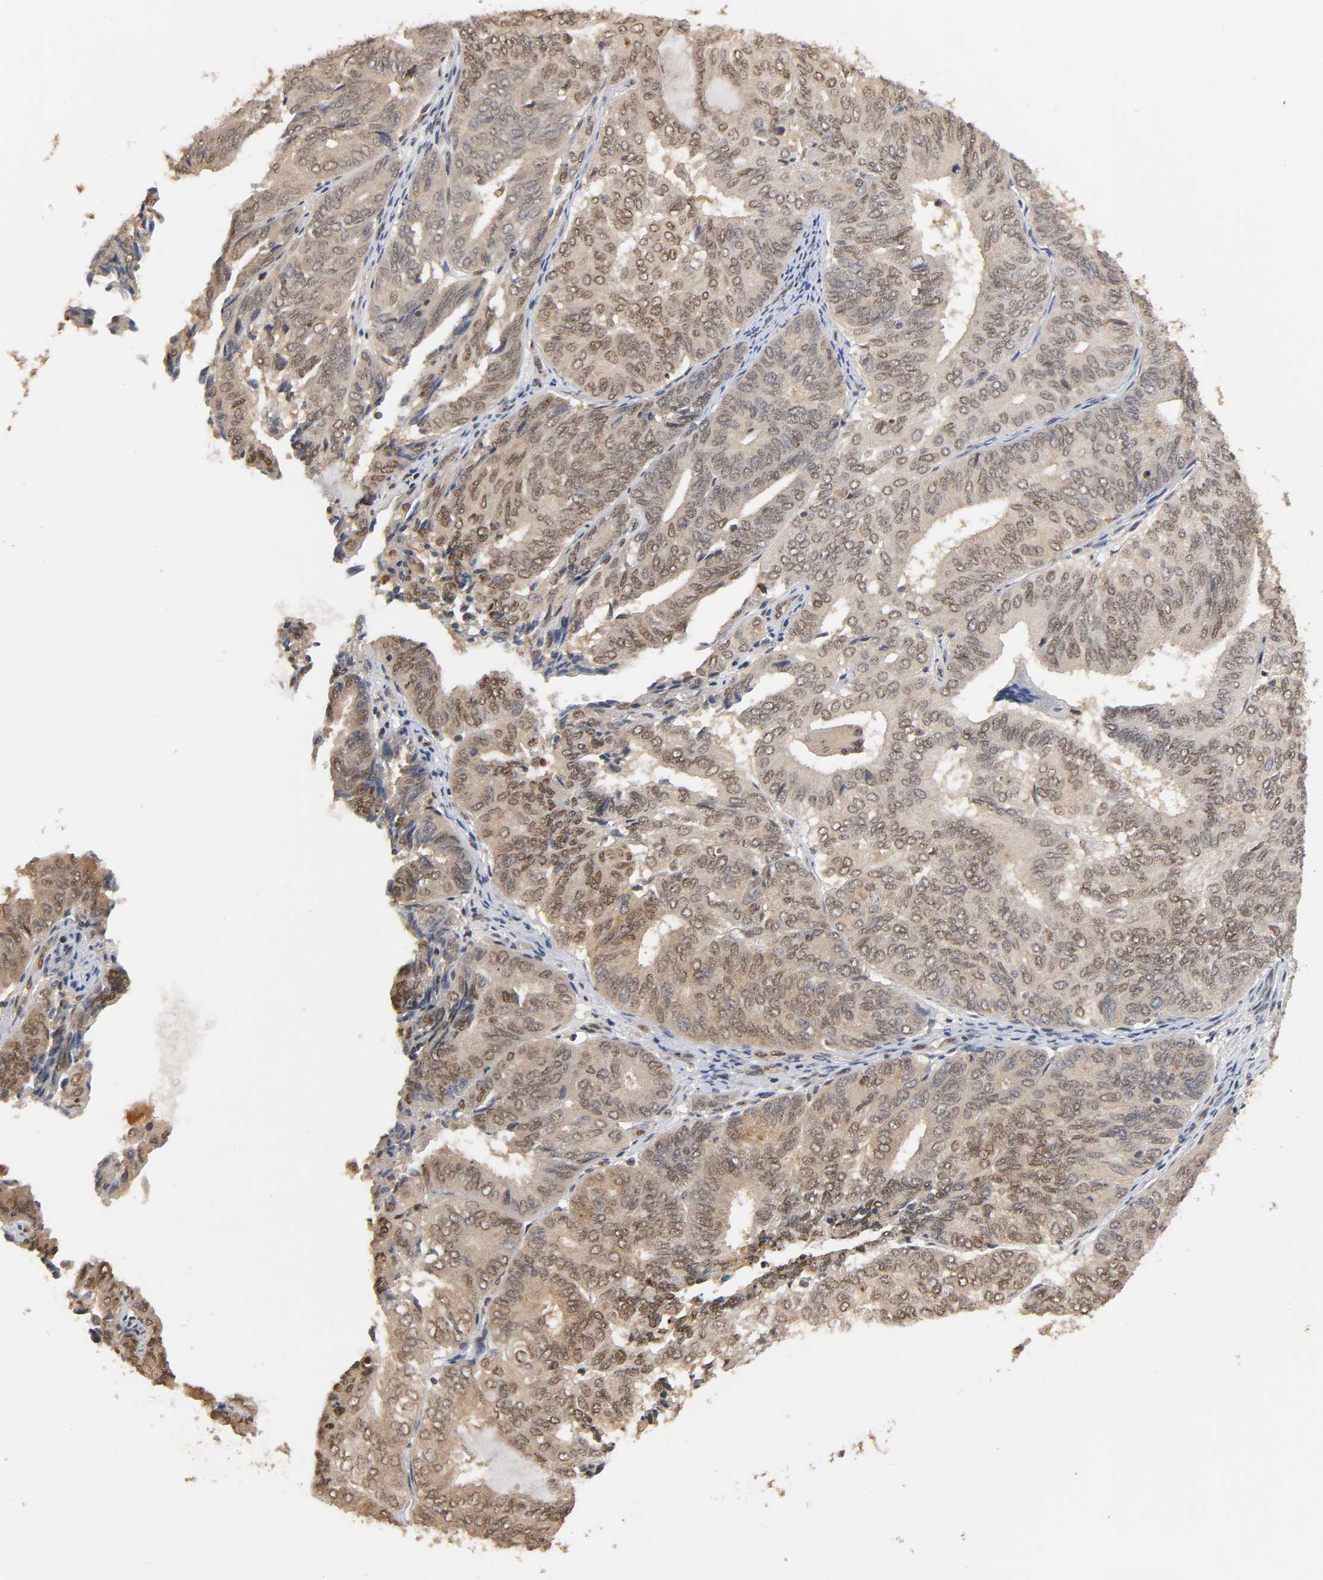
{"staining": {"intensity": "moderate", "quantity": "25%-75%", "location": "nuclear"}, "tissue": "endometrial cancer", "cell_type": "Tumor cells", "image_type": "cancer", "snomed": [{"axis": "morphology", "description": "Adenocarcinoma, NOS"}, {"axis": "topography", "description": "Uterus"}], "caption": "Moderate nuclear positivity is present in approximately 25%-75% of tumor cells in adenocarcinoma (endometrial). (IHC, brightfield microscopy, high magnification).", "gene": "UBC", "patient": {"sex": "female", "age": 60}}